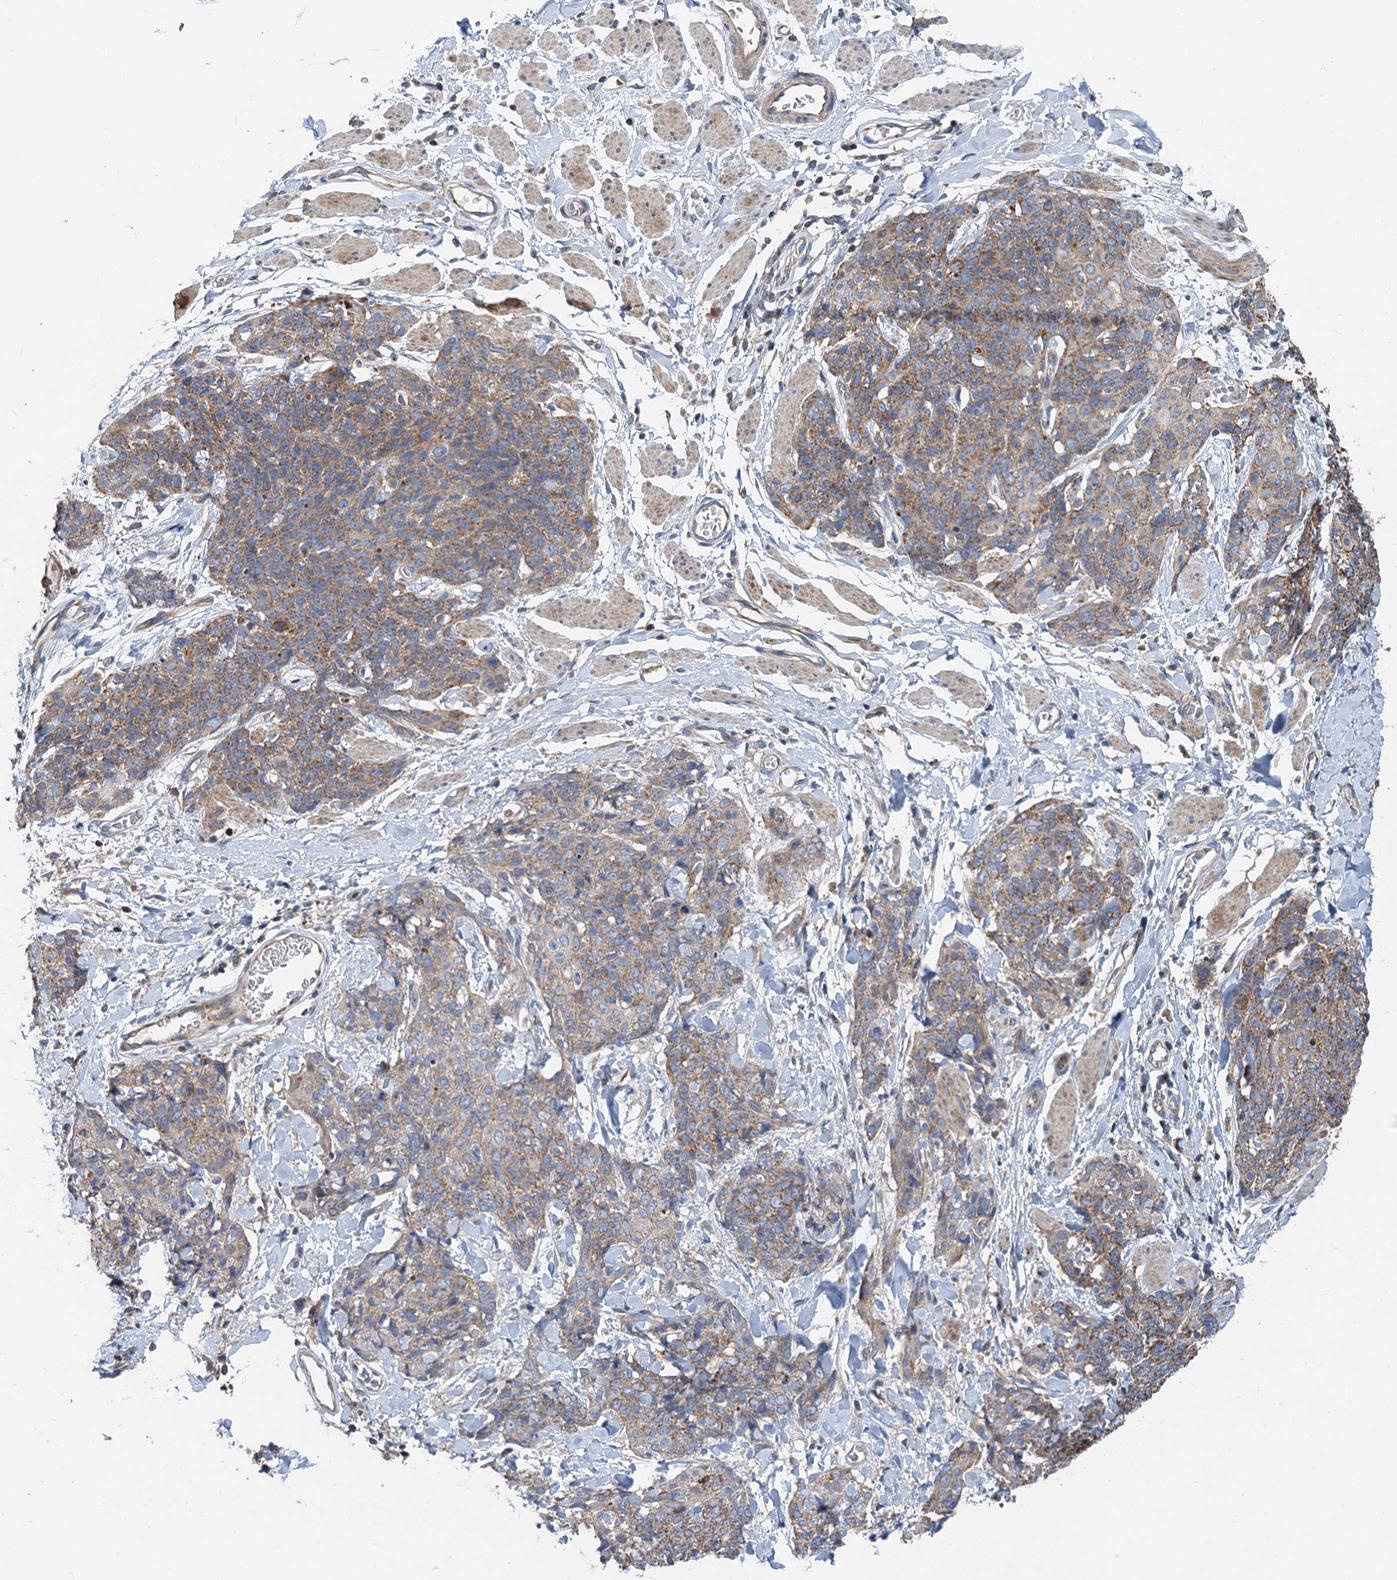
{"staining": {"intensity": "moderate", "quantity": ">75%", "location": "cytoplasmic/membranous"}, "tissue": "skin cancer", "cell_type": "Tumor cells", "image_type": "cancer", "snomed": [{"axis": "morphology", "description": "Squamous cell carcinoma, NOS"}, {"axis": "topography", "description": "Skin"}, {"axis": "topography", "description": "Vulva"}], "caption": "Skin cancer (squamous cell carcinoma) was stained to show a protein in brown. There is medium levels of moderate cytoplasmic/membranous positivity in approximately >75% of tumor cells.", "gene": "ANKRD26", "patient": {"sex": "female", "age": 85}}